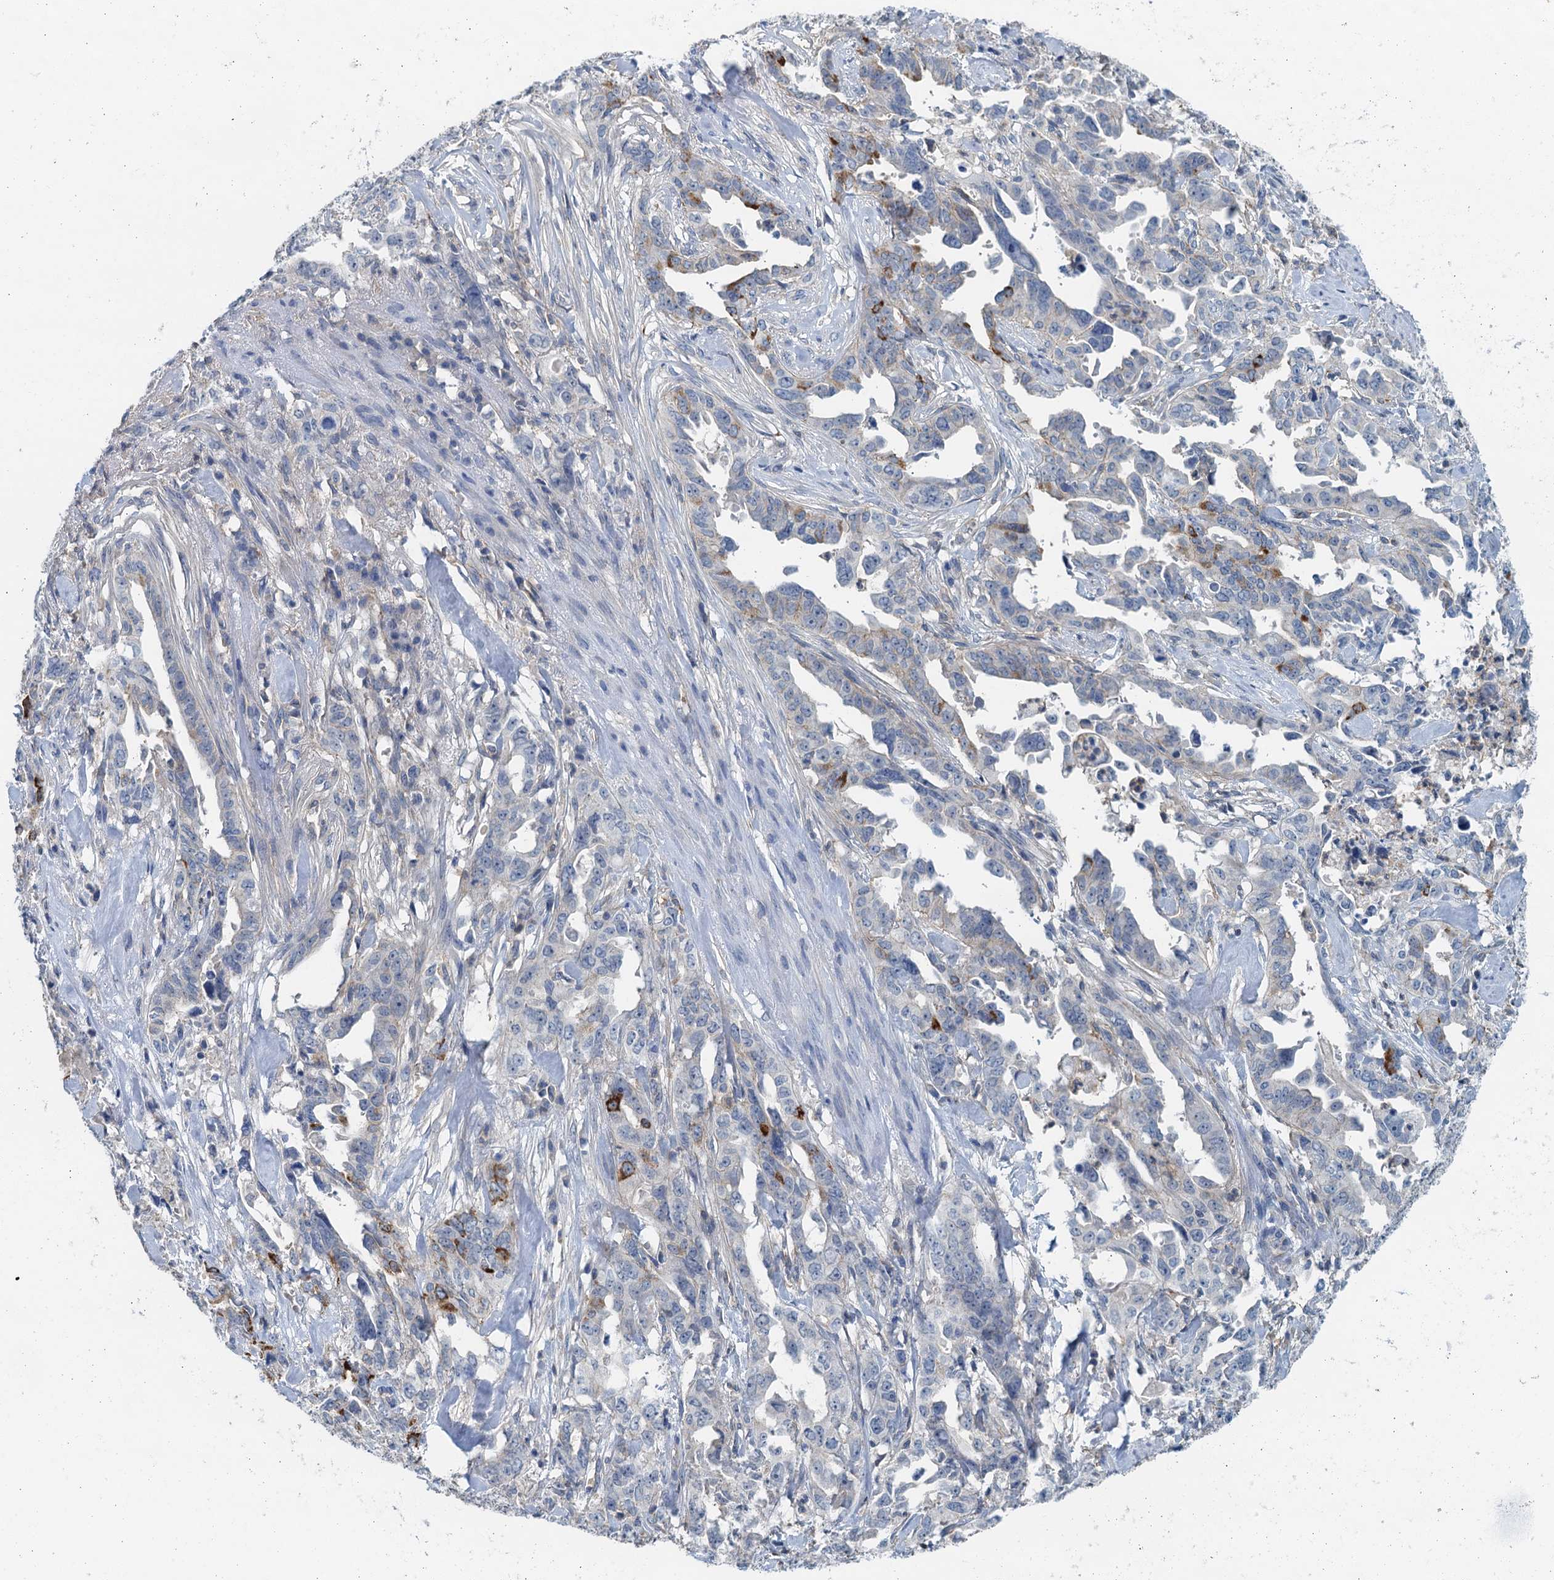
{"staining": {"intensity": "moderate", "quantity": "<25%", "location": "cytoplasmic/membranous"}, "tissue": "endometrial cancer", "cell_type": "Tumor cells", "image_type": "cancer", "snomed": [{"axis": "morphology", "description": "Adenocarcinoma, NOS"}, {"axis": "topography", "description": "Endometrium"}], "caption": "Brown immunohistochemical staining in endometrial adenocarcinoma reveals moderate cytoplasmic/membranous staining in approximately <25% of tumor cells.", "gene": "THAP10", "patient": {"sex": "female", "age": 65}}